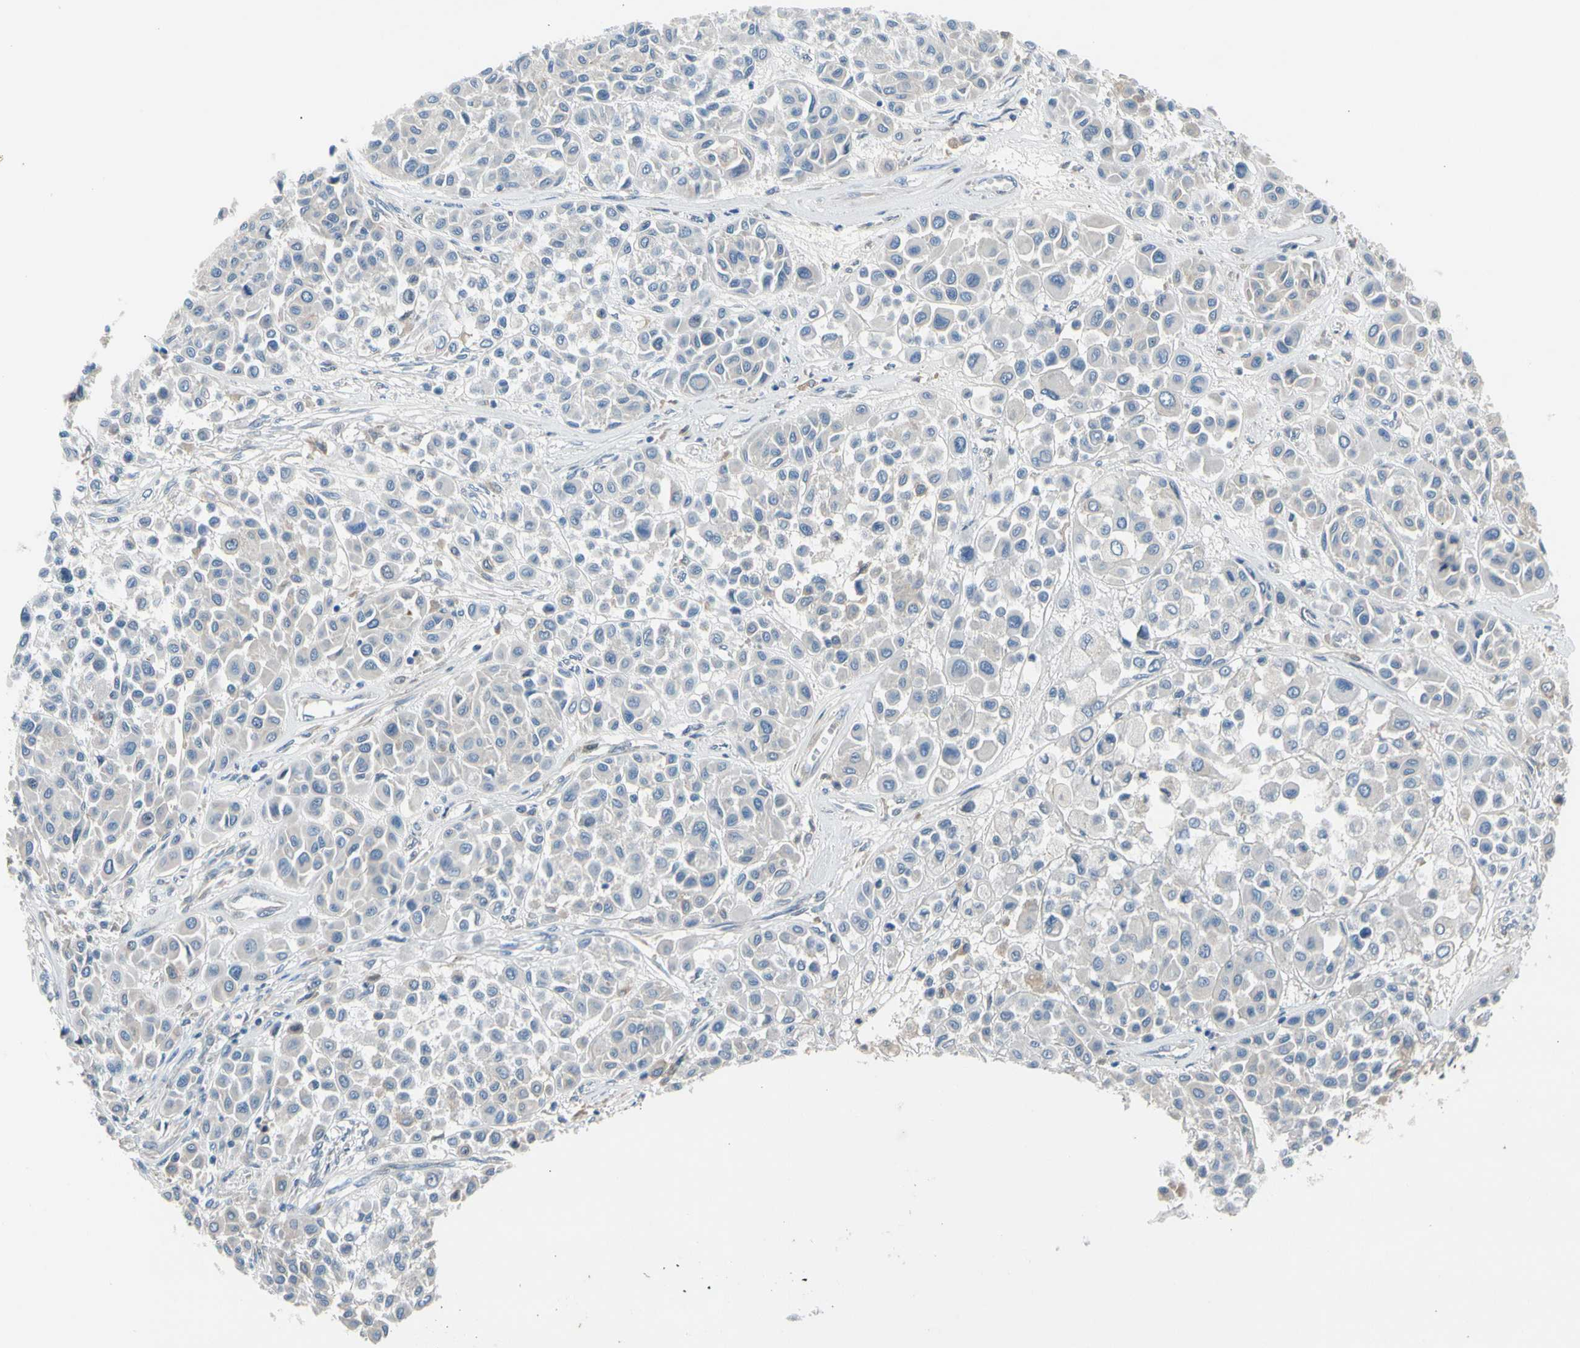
{"staining": {"intensity": "negative", "quantity": "none", "location": "none"}, "tissue": "melanoma", "cell_type": "Tumor cells", "image_type": "cancer", "snomed": [{"axis": "morphology", "description": "Malignant melanoma, Metastatic site"}, {"axis": "topography", "description": "Soft tissue"}], "caption": "High power microscopy photomicrograph of an immunohistochemistry (IHC) histopathology image of melanoma, revealing no significant expression in tumor cells.", "gene": "NPHP3", "patient": {"sex": "male", "age": 41}}